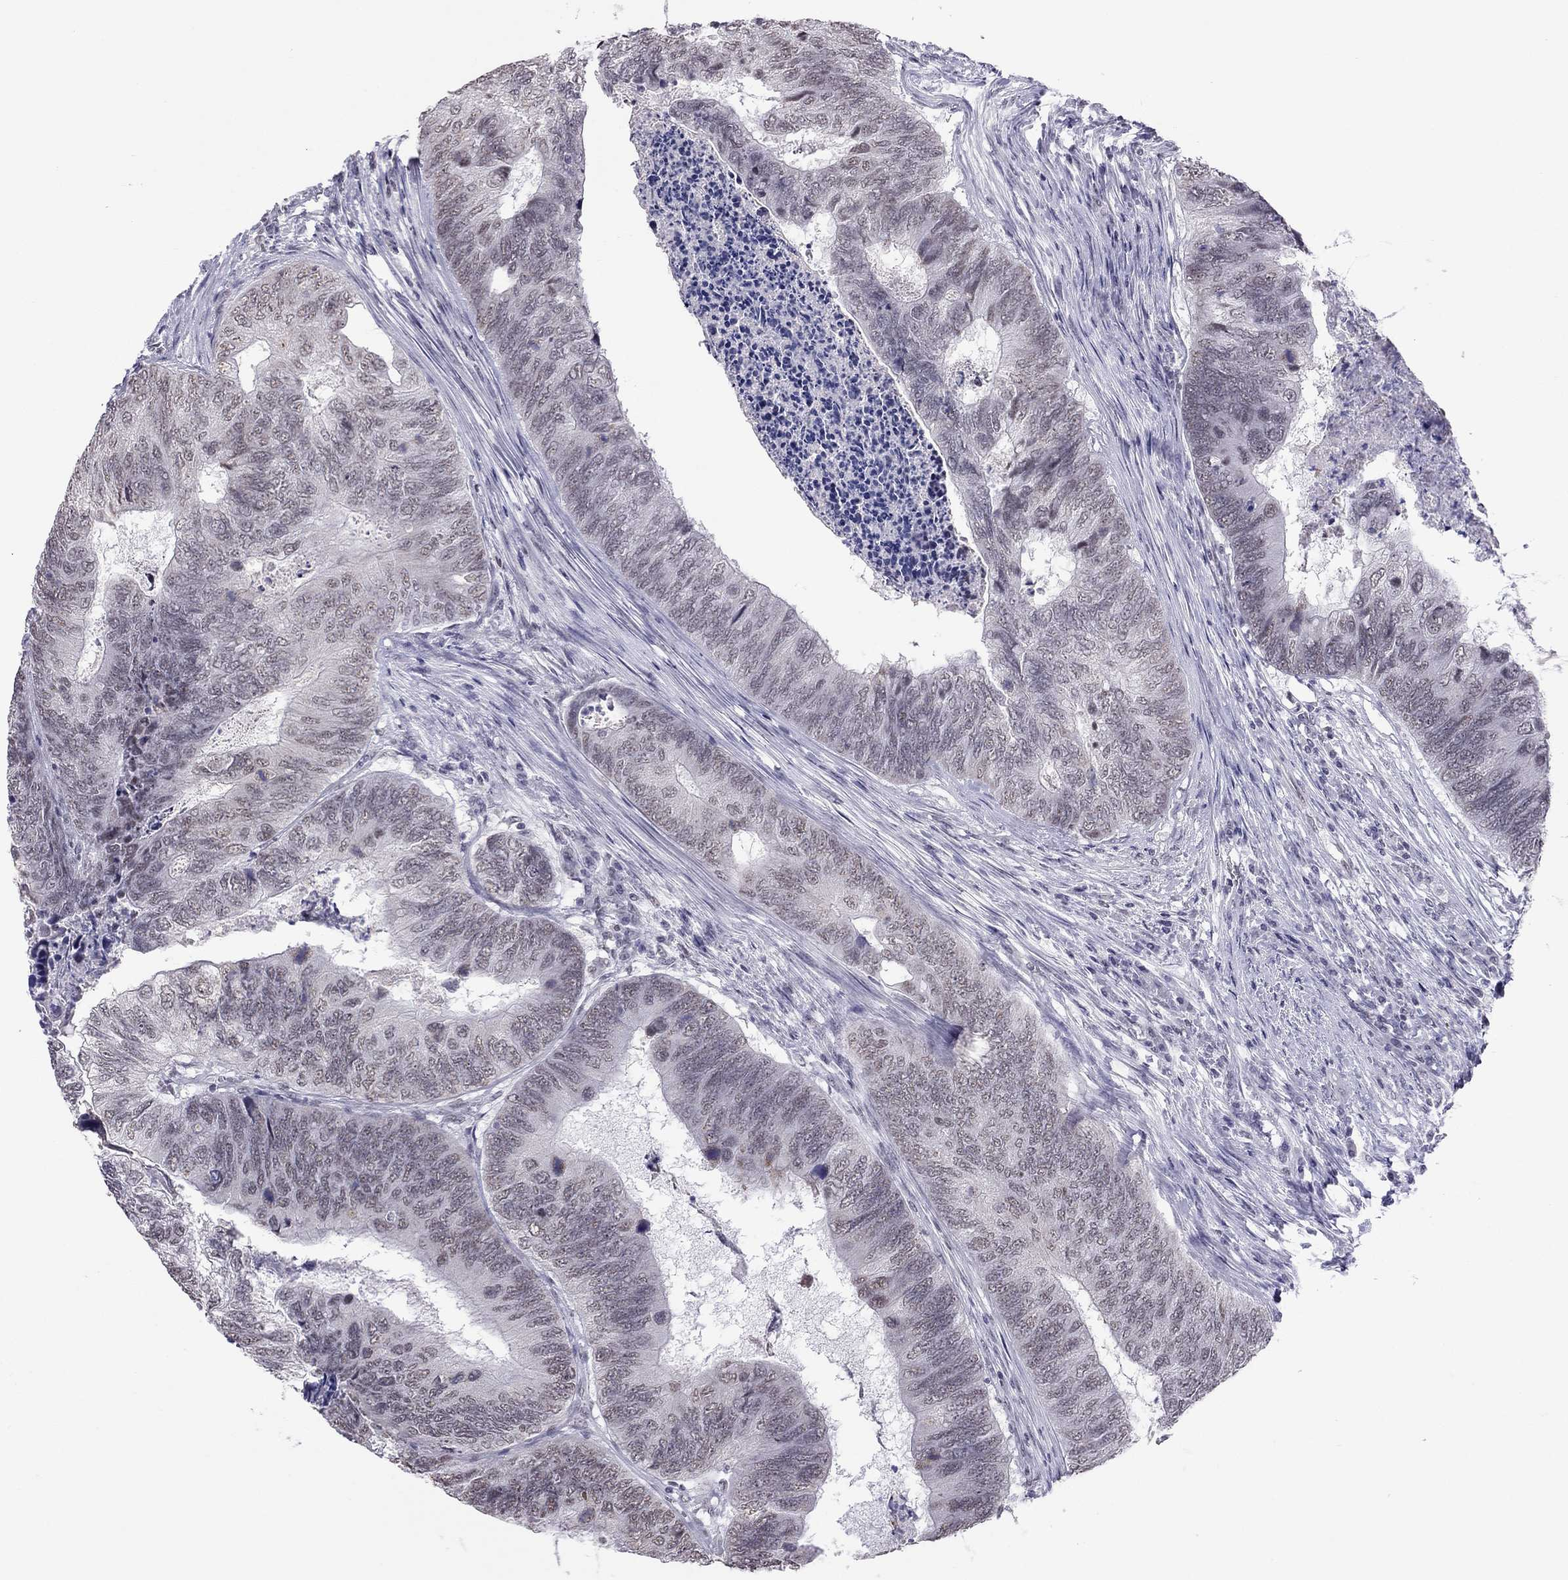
{"staining": {"intensity": "negative", "quantity": "none", "location": "none"}, "tissue": "colorectal cancer", "cell_type": "Tumor cells", "image_type": "cancer", "snomed": [{"axis": "morphology", "description": "Adenocarcinoma, NOS"}, {"axis": "topography", "description": "Colon"}], "caption": "Immunohistochemical staining of colorectal cancer (adenocarcinoma) exhibits no significant staining in tumor cells.", "gene": "PPP1R3A", "patient": {"sex": "female", "age": 67}}